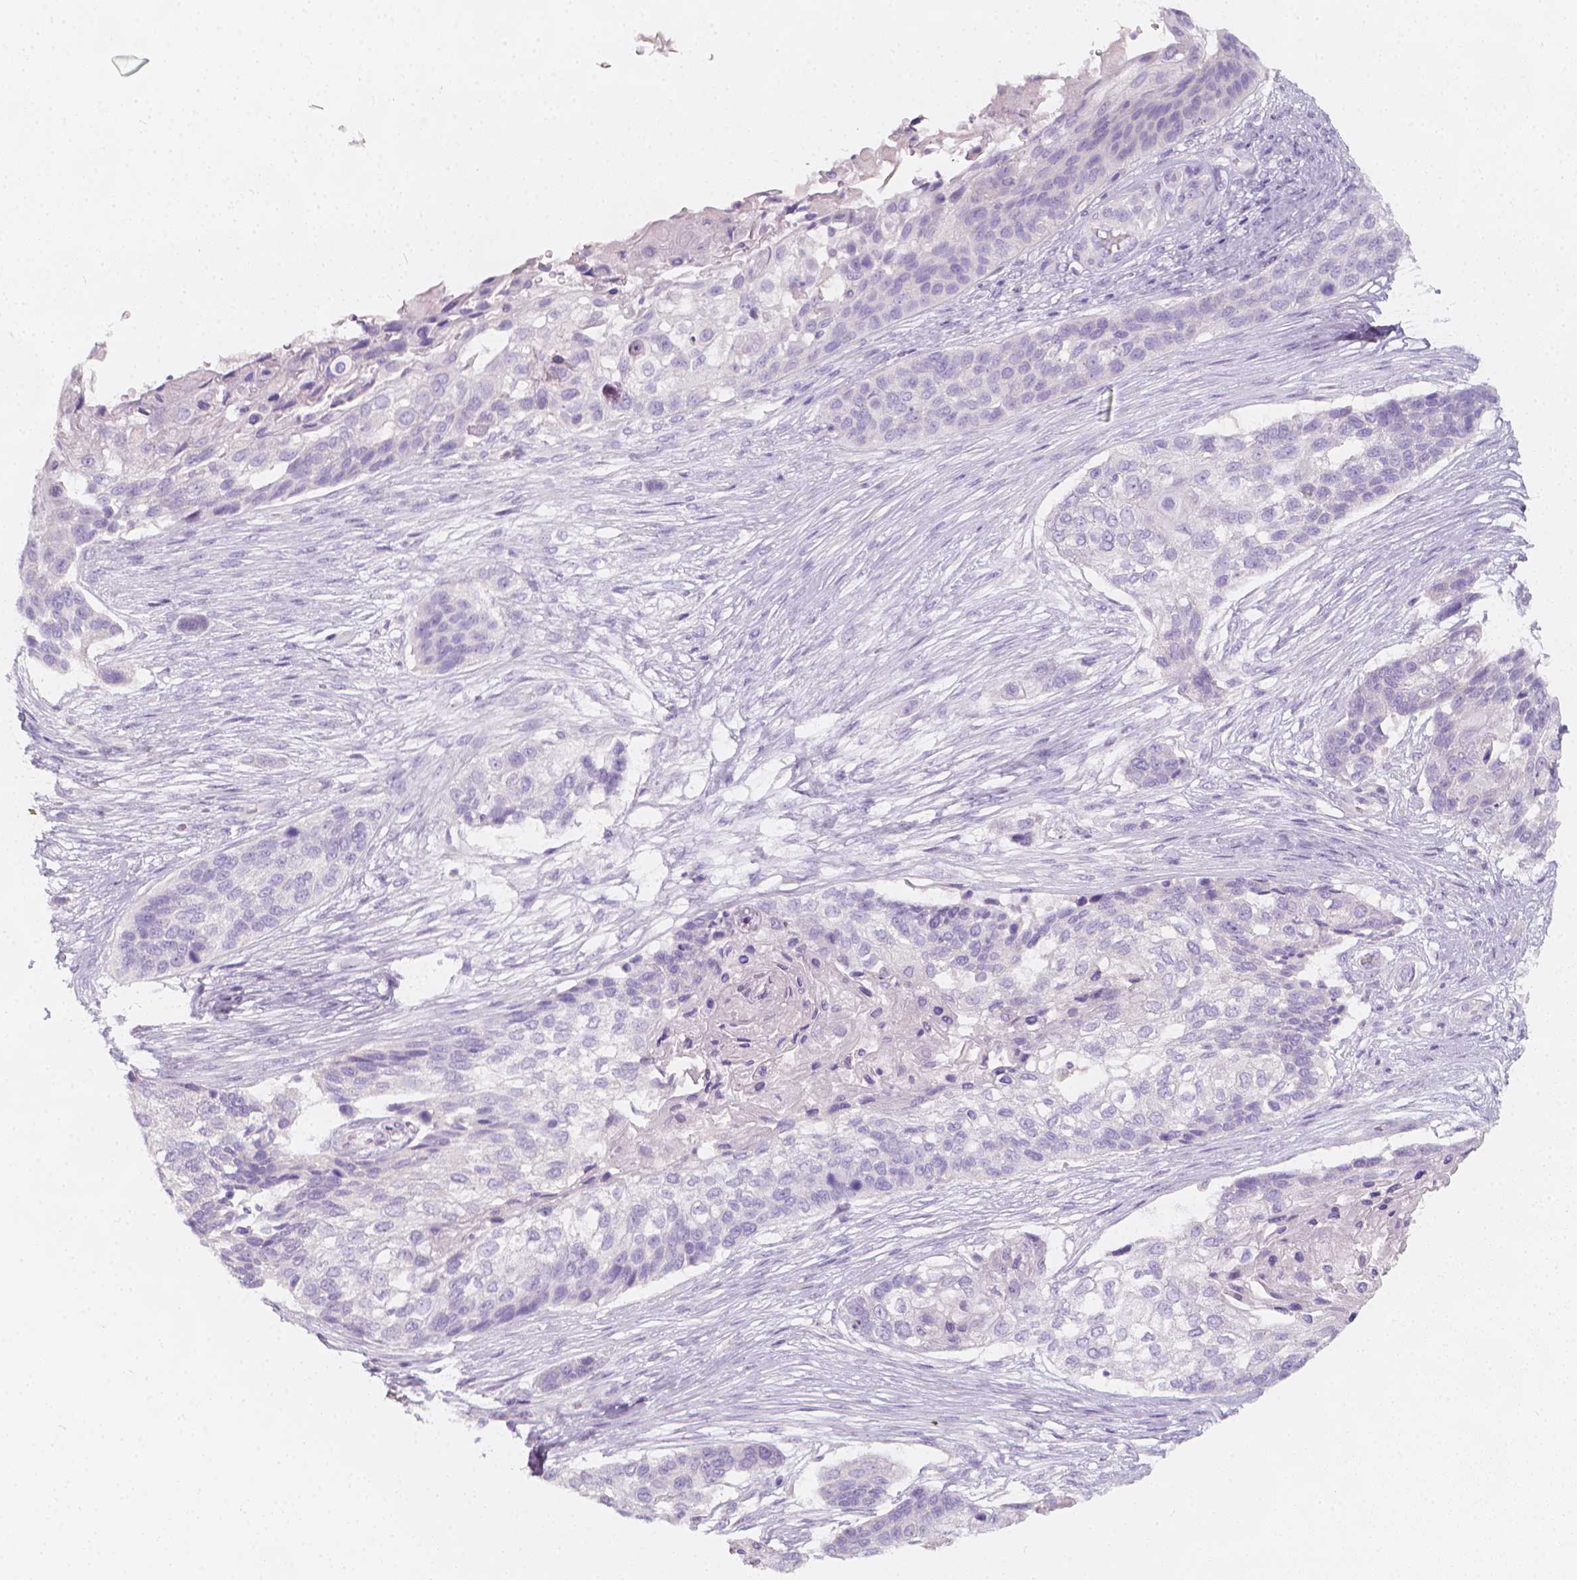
{"staining": {"intensity": "negative", "quantity": "none", "location": "none"}, "tissue": "lung cancer", "cell_type": "Tumor cells", "image_type": "cancer", "snomed": [{"axis": "morphology", "description": "Squamous cell carcinoma, NOS"}, {"axis": "topography", "description": "Lung"}], "caption": "Tumor cells are negative for brown protein staining in lung cancer.", "gene": "RBFOX1", "patient": {"sex": "male", "age": 69}}